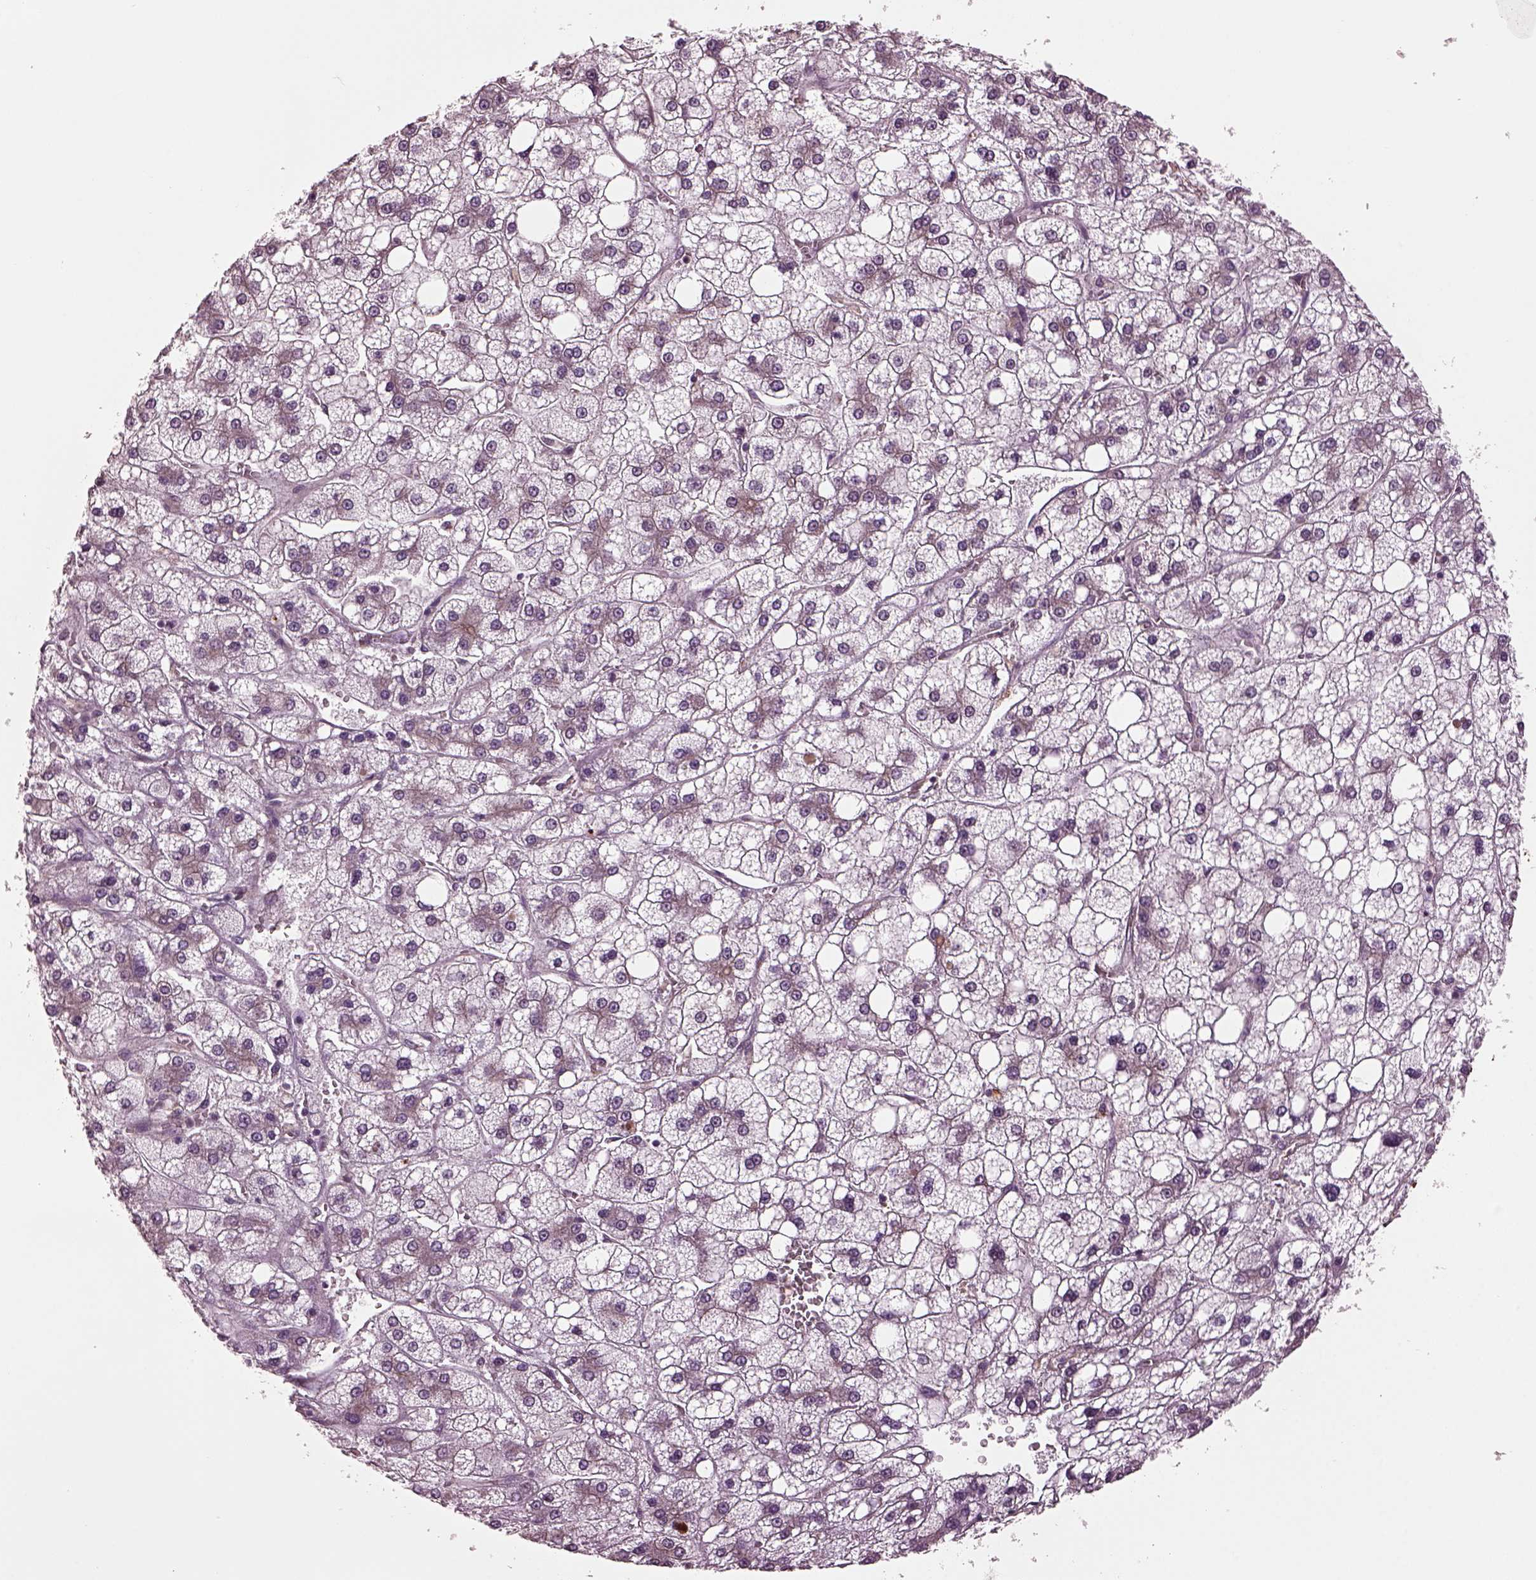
{"staining": {"intensity": "negative", "quantity": "none", "location": "none"}, "tissue": "liver cancer", "cell_type": "Tumor cells", "image_type": "cancer", "snomed": [{"axis": "morphology", "description": "Carcinoma, Hepatocellular, NOS"}, {"axis": "topography", "description": "Liver"}], "caption": "There is no significant staining in tumor cells of liver cancer (hepatocellular carcinoma).", "gene": "RUFY3", "patient": {"sex": "male", "age": 73}}